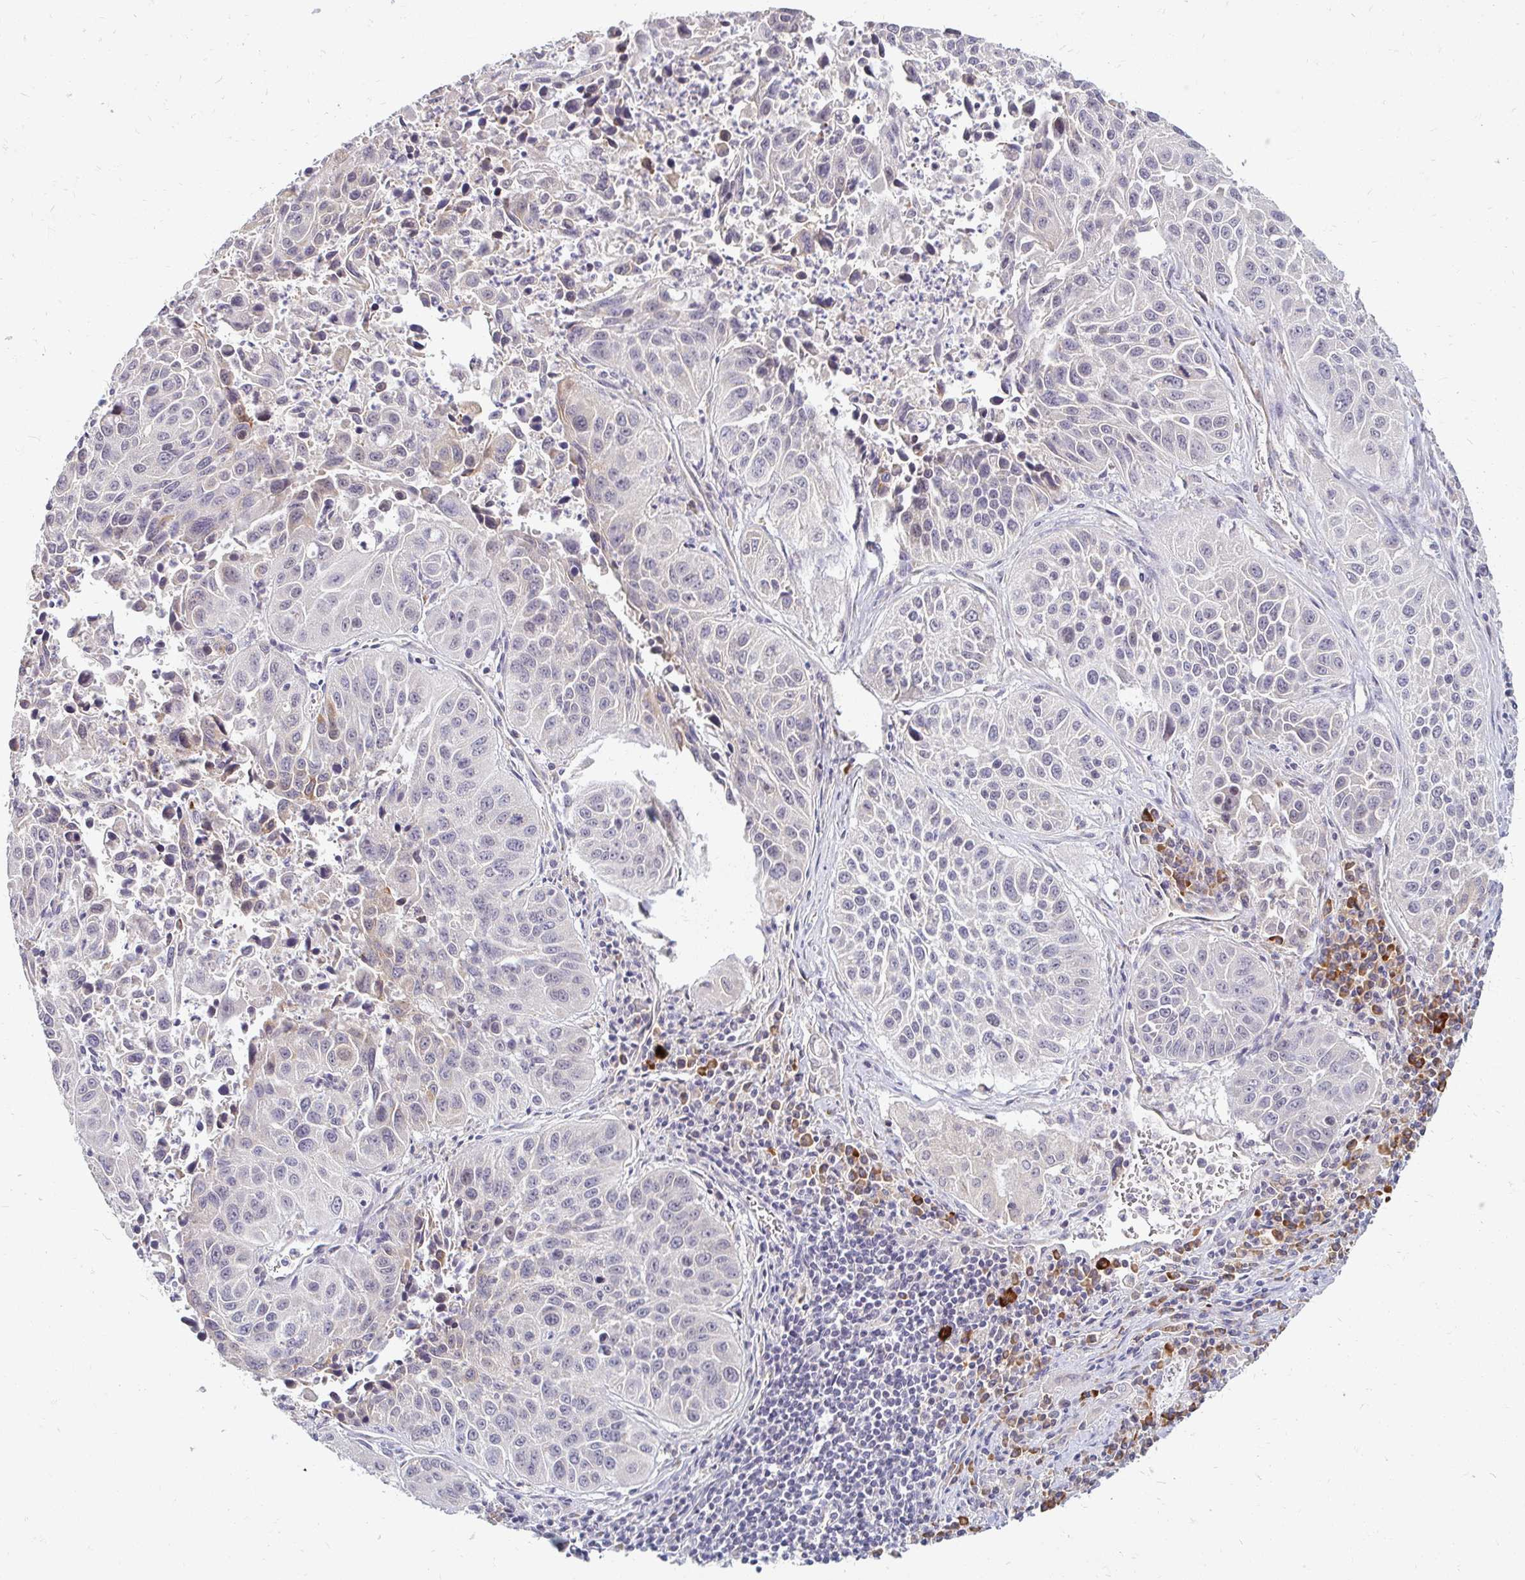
{"staining": {"intensity": "negative", "quantity": "none", "location": "none"}, "tissue": "lung cancer", "cell_type": "Tumor cells", "image_type": "cancer", "snomed": [{"axis": "morphology", "description": "Squamous cell carcinoma, NOS"}, {"axis": "topography", "description": "Lung"}], "caption": "Histopathology image shows no protein staining in tumor cells of squamous cell carcinoma (lung) tissue.", "gene": "DDN", "patient": {"sex": "female", "age": 61}}